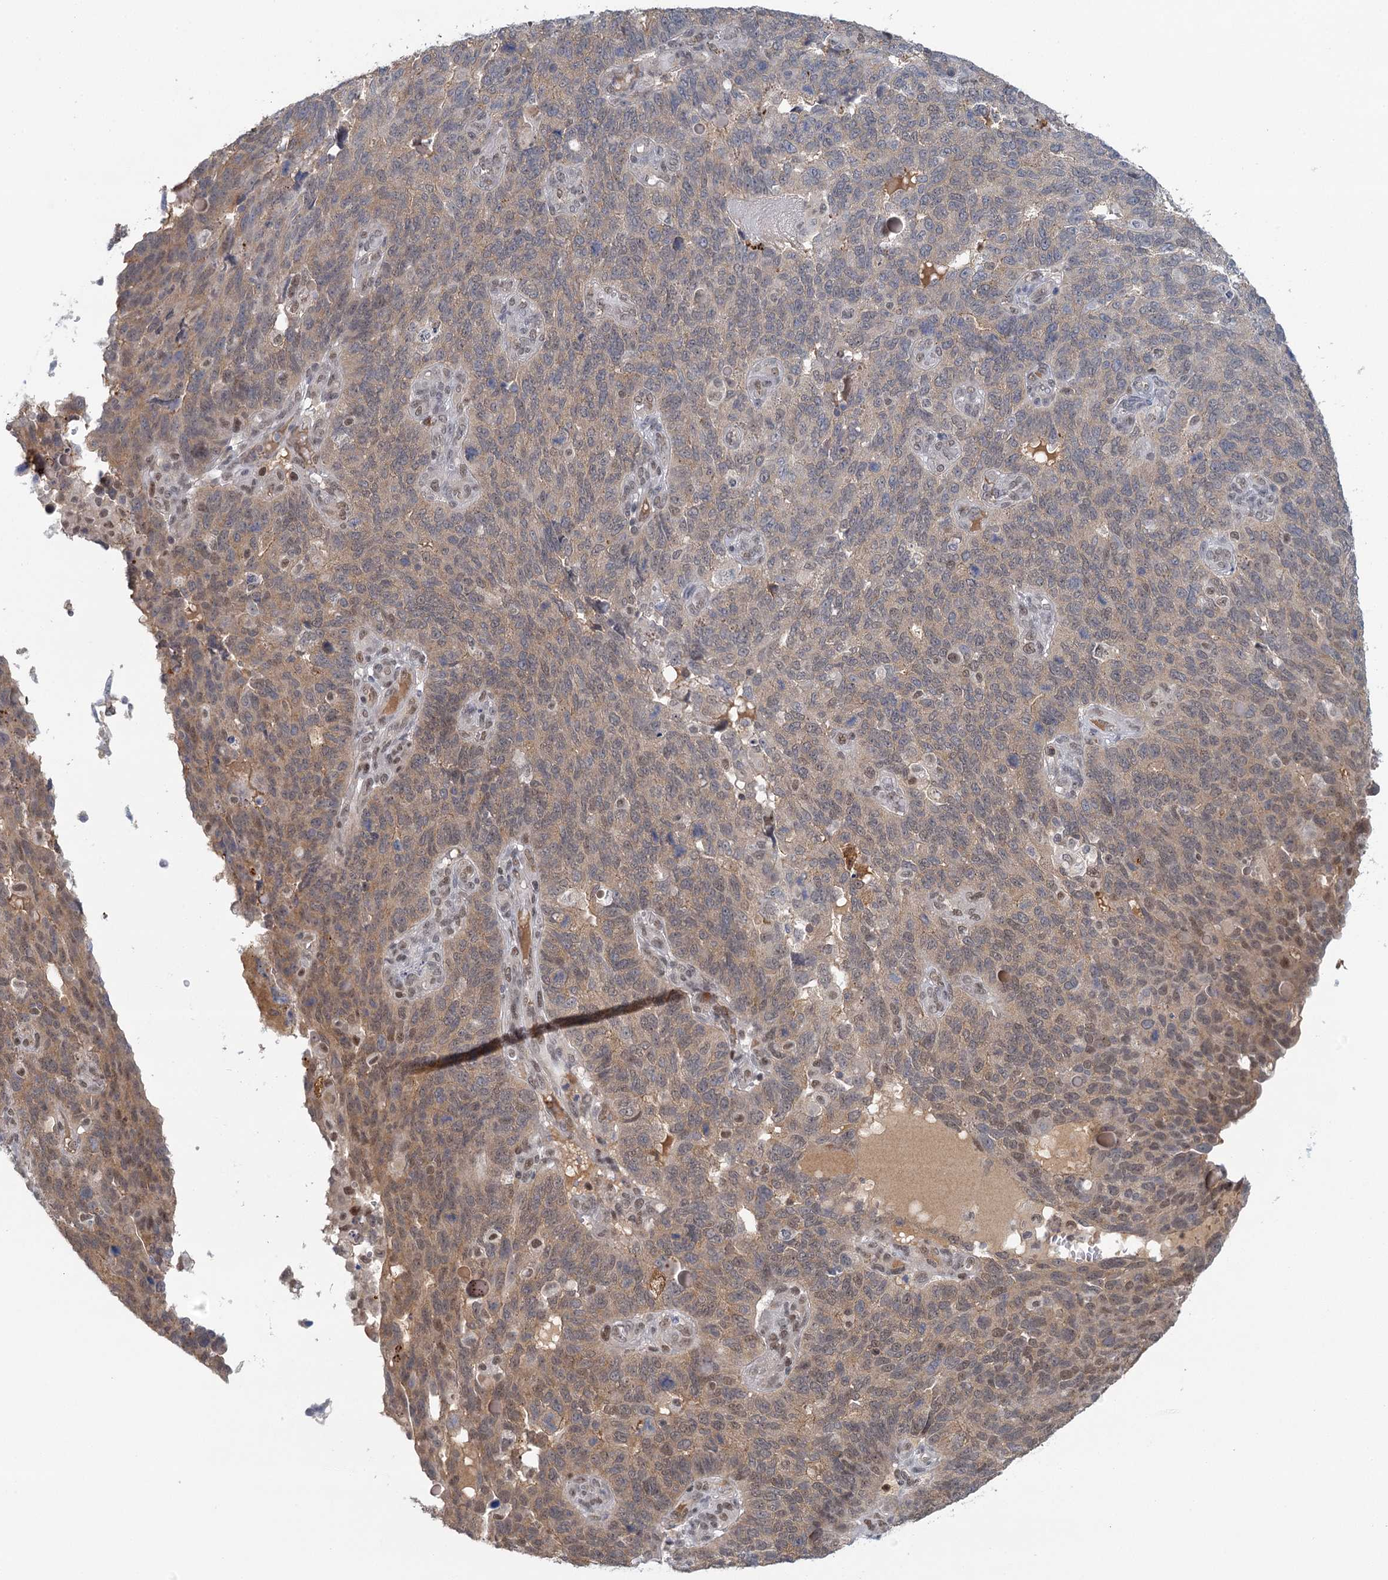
{"staining": {"intensity": "moderate", "quantity": "25%-75%", "location": "cytoplasmic/membranous"}, "tissue": "endometrial cancer", "cell_type": "Tumor cells", "image_type": "cancer", "snomed": [{"axis": "morphology", "description": "Adenocarcinoma, NOS"}, {"axis": "topography", "description": "Endometrium"}], "caption": "Brown immunohistochemical staining in endometrial adenocarcinoma exhibits moderate cytoplasmic/membranous positivity in about 25%-75% of tumor cells.", "gene": "GPATCH11", "patient": {"sex": "female", "age": 66}}